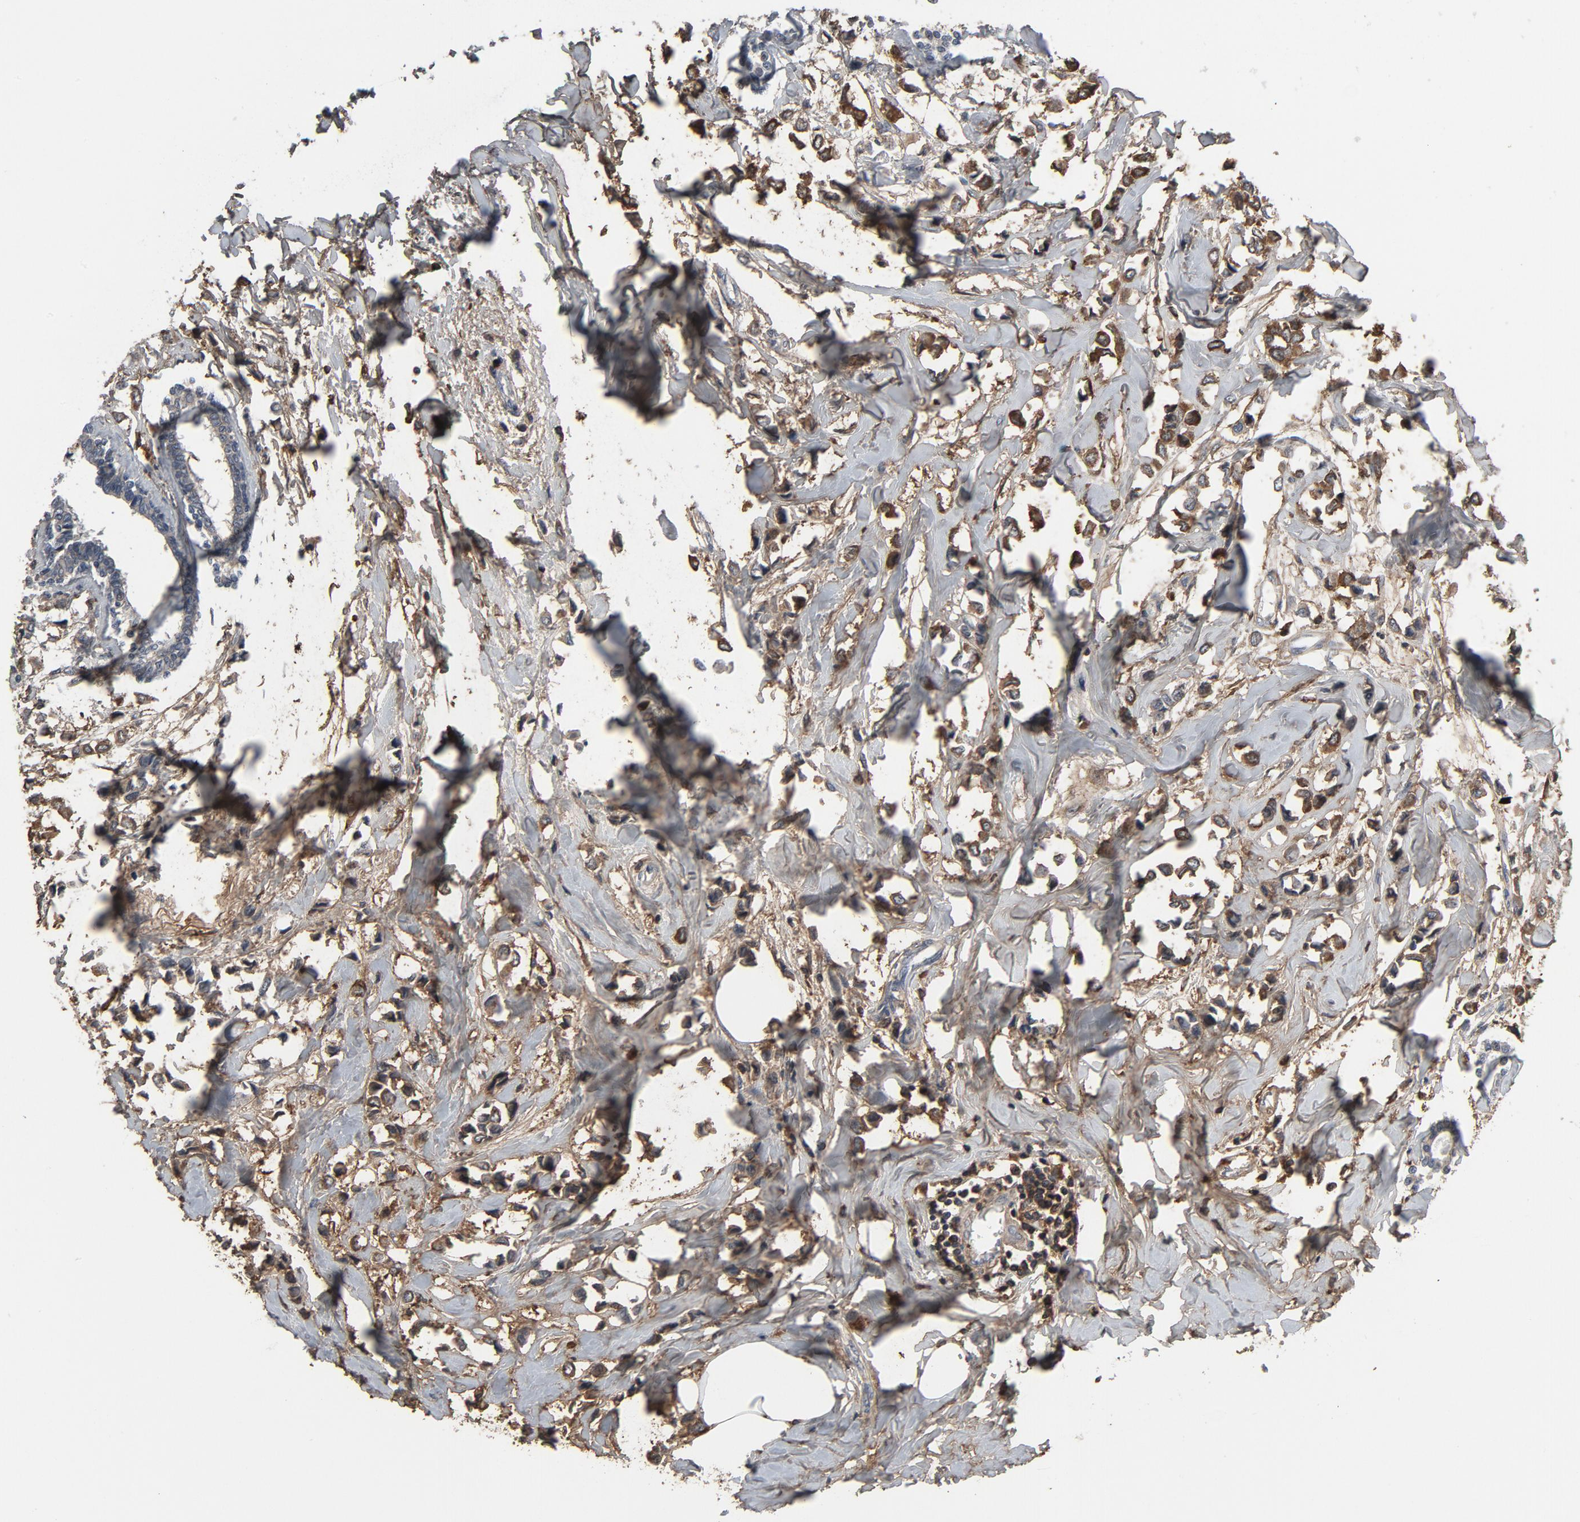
{"staining": {"intensity": "moderate", "quantity": ">75%", "location": "cytoplasmic/membranous"}, "tissue": "breast cancer", "cell_type": "Tumor cells", "image_type": "cancer", "snomed": [{"axis": "morphology", "description": "Lobular carcinoma"}, {"axis": "topography", "description": "Breast"}], "caption": "The immunohistochemical stain highlights moderate cytoplasmic/membranous positivity in tumor cells of breast cancer (lobular carcinoma) tissue.", "gene": "PDZD4", "patient": {"sex": "female", "age": 51}}